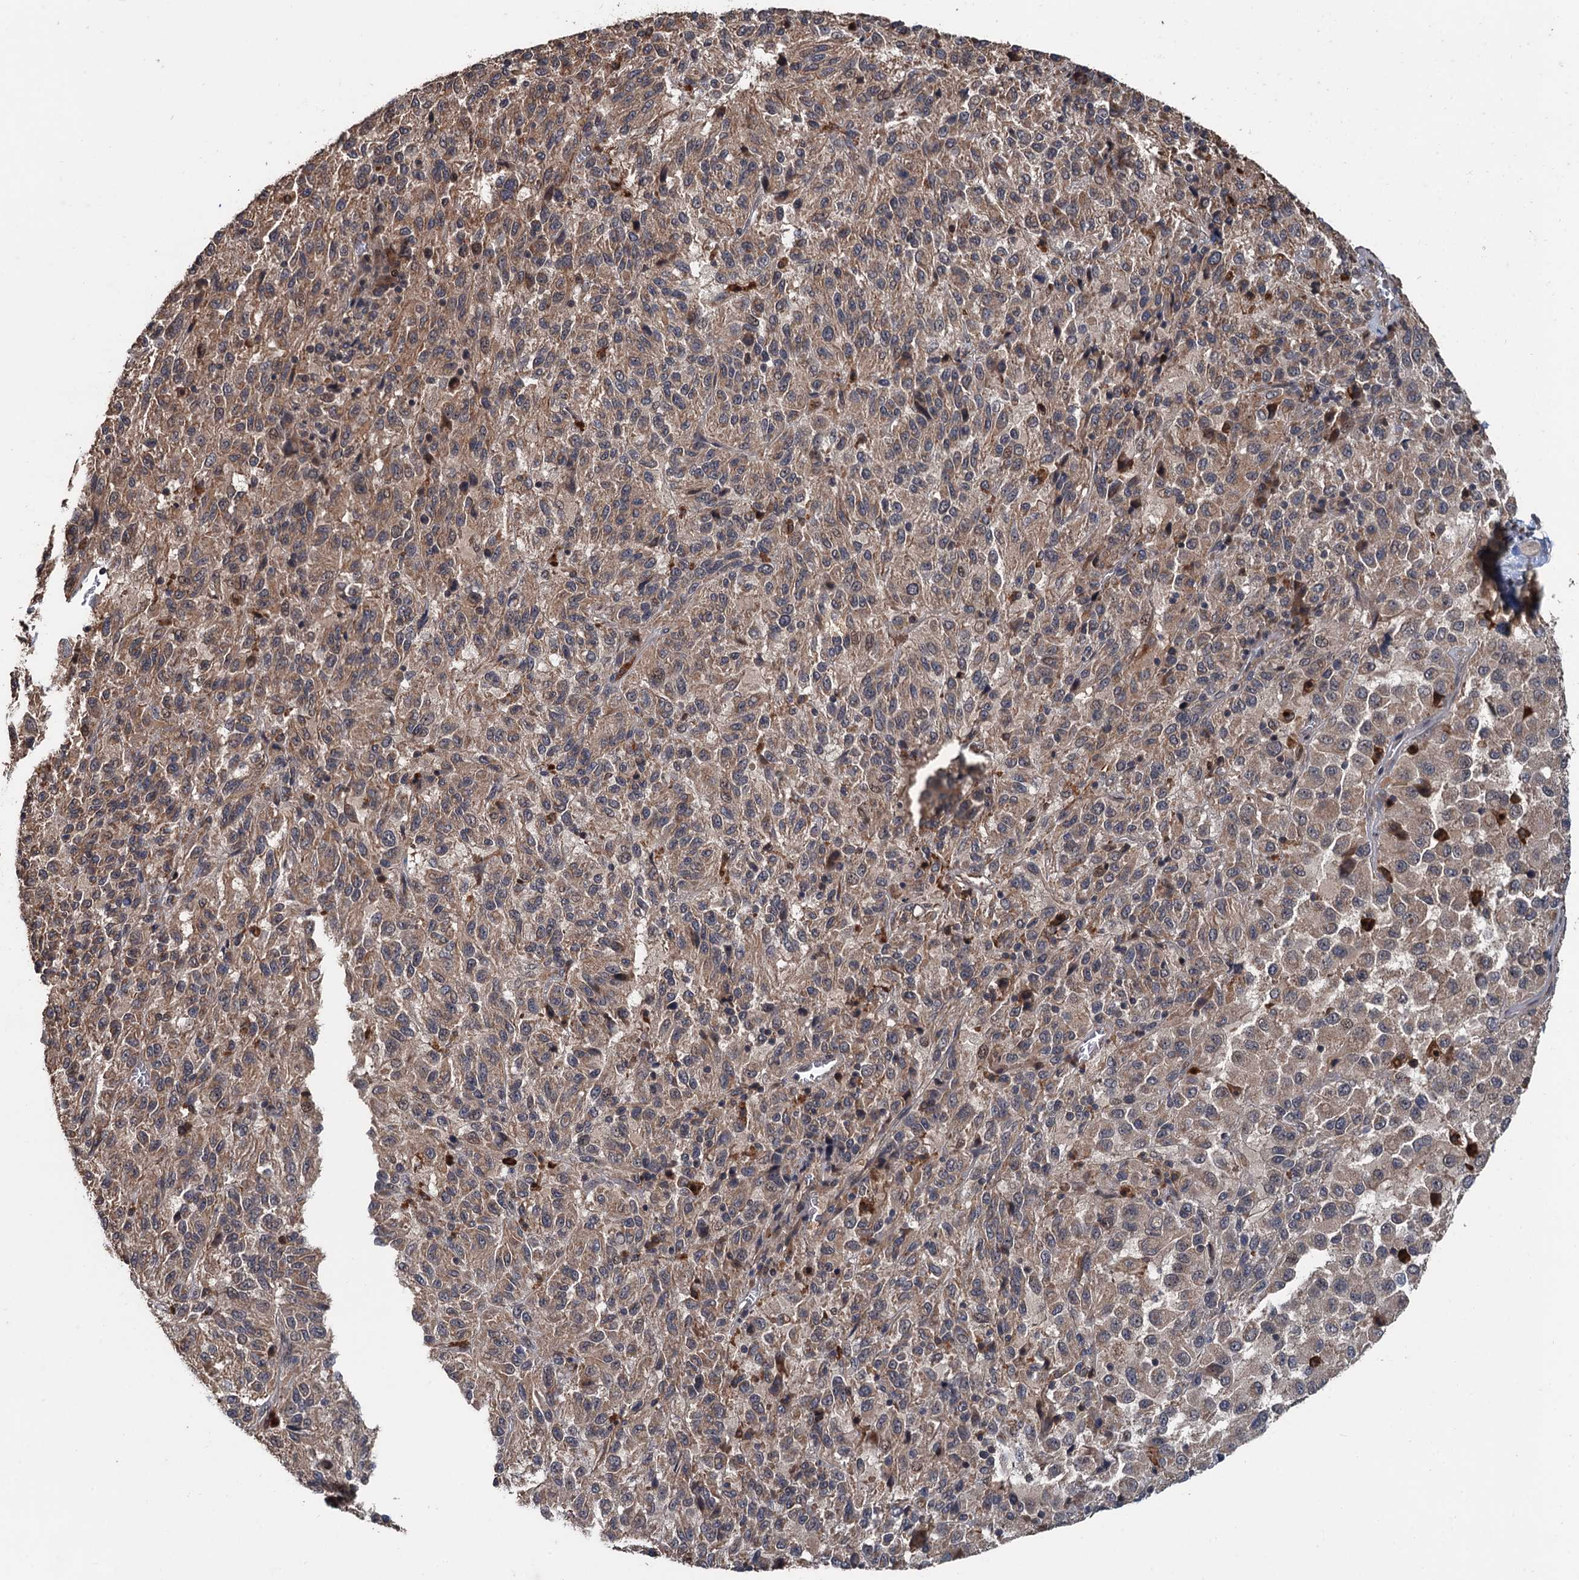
{"staining": {"intensity": "moderate", "quantity": ">75%", "location": "cytoplasmic/membranous"}, "tissue": "melanoma", "cell_type": "Tumor cells", "image_type": "cancer", "snomed": [{"axis": "morphology", "description": "Malignant melanoma, Metastatic site"}, {"axis": "topography", "description": "Lung"}], "caption": "A brown stain shows moderate cytoplasmic/membranous staining of a protein in human malignant melanoma (metastatic site) tumor cells.", "gene": "ZNF438", "patient": {"sex": "male", "age": 64}}